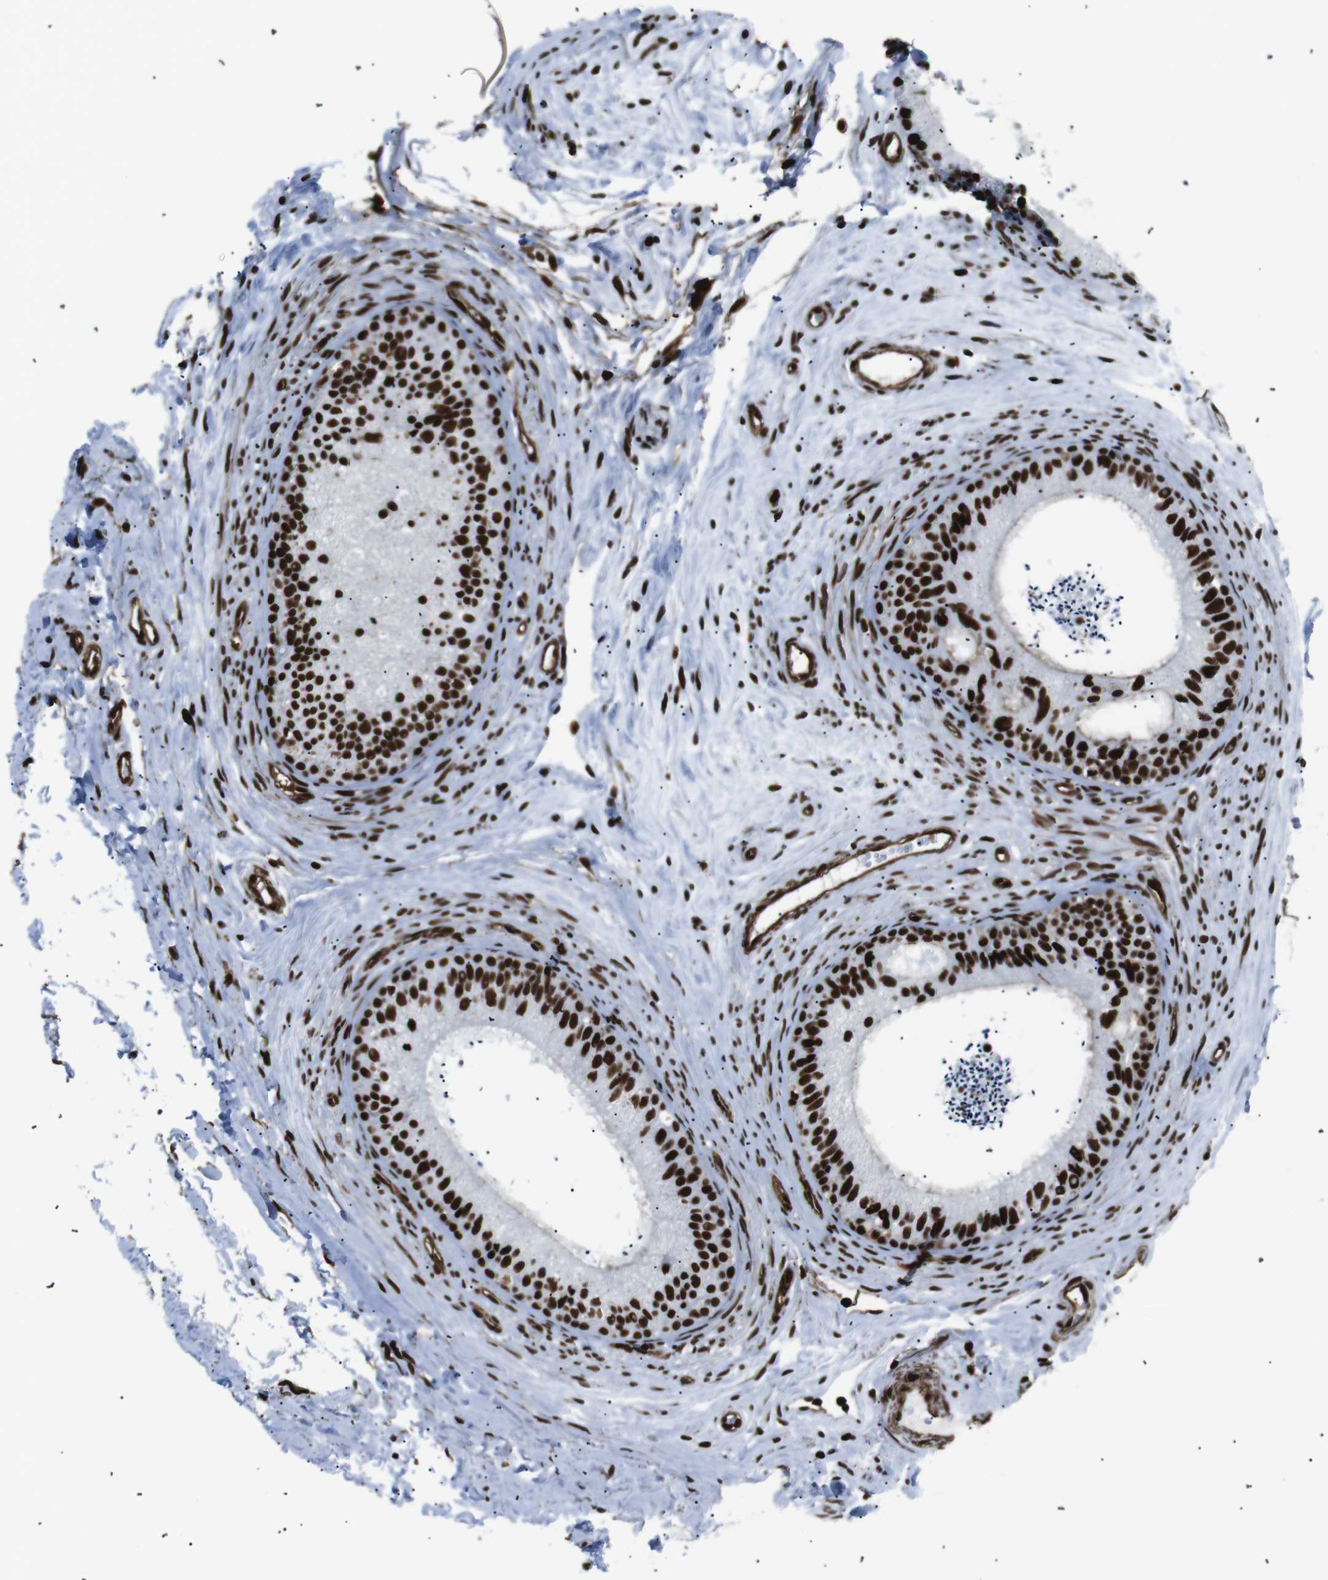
{"staining": {"intensity": "strong", "quantity": ">75%", "location": "cytoplasmic/membranous,nuclear"}, "tissue": "epididymis", "cell_type": "Glandular cells", "image_type": "normal", "snomed": [{"axis": "morphology", "description": "Normal tissue, NOS"}, {"axis": "topography", "description": "Epididymis"}], "caption": "This image demonstrates immunohistochemistry staining of benign human epididymis, with high strong cytoplasmic/membranous,nuclear positivity in approximately >75% of glandular cells.", "gene": "HNRNPU", "patient": {"sex": "male", "age": 56}}